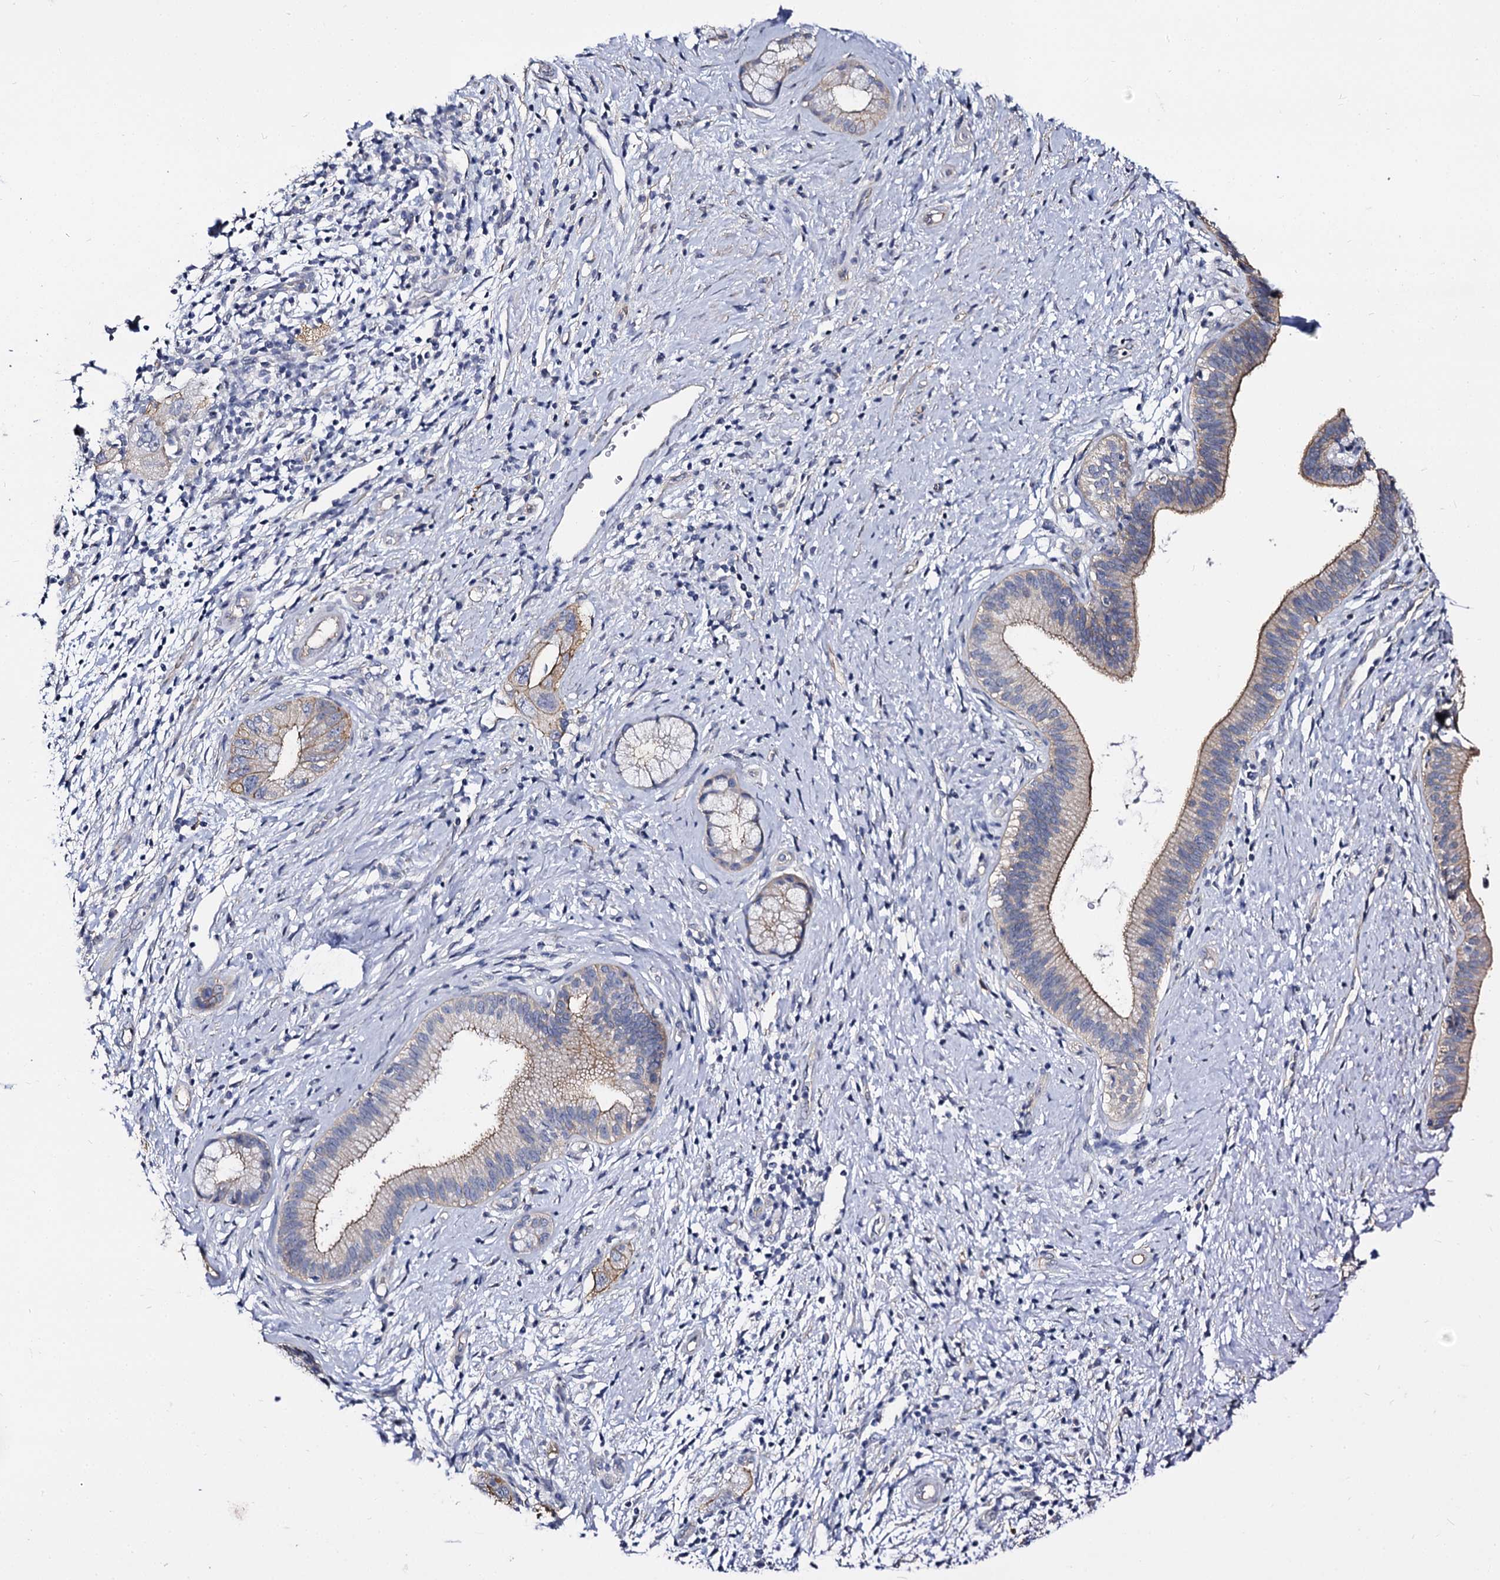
{"staining": {"intensity": "moderate", "quantity": "<25%", "location": "cytoplasmic/membranous"}, "tissue": "pancreatic cancer", "cell_type": "Tumor cells", "image_type": "cancer", "snomed": [{"axis": "morphology", "description": "Adenocarcinoma, NOS"}, {"axis": "topography", "description": "Pancreas"}], "caption": "A brown stain shows moderate cytoplasmic/membranous staining of a protein in human pancreatic cancer tumor cells.", "gene": "CBFB", "patient": {"sex": "female", "age": 73}}